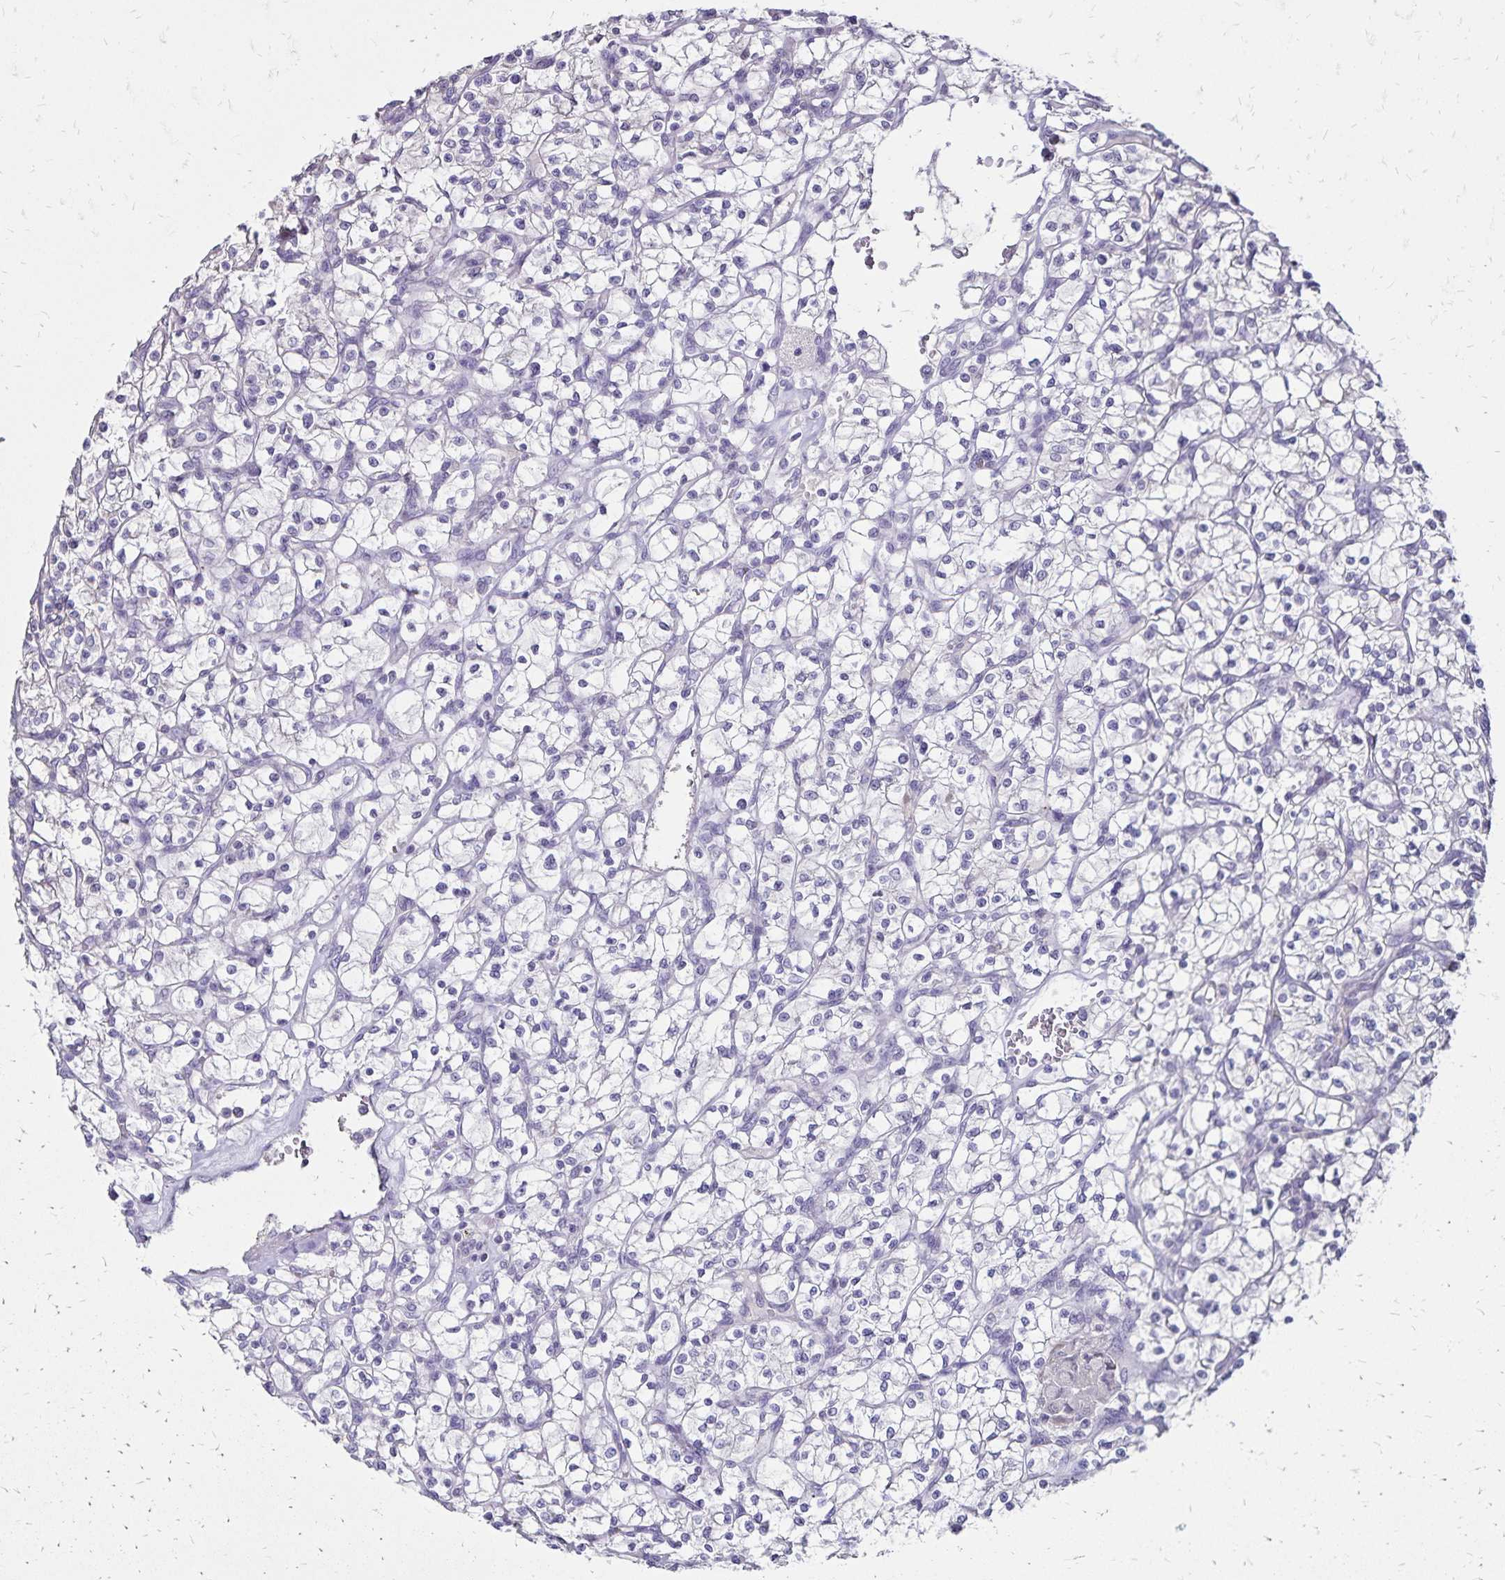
{"staining": {"intensity": "negative", "quantity": "none", "location": "none"}, "tissue": "renal cancer", "cell_type": "Tumor cells", "image_type": "cancer", "snomed": [{"axis": "morphology", "description": "Adenocarcinoma, NOS"}, {"axis": "topography", "description": "Kidney"}], "caption": "Tumor cells are negative for brown protein staining in renal adenocarcinoma.", "gene": "SH3GL3", "patient": {"sex": "female", "age": 64}}